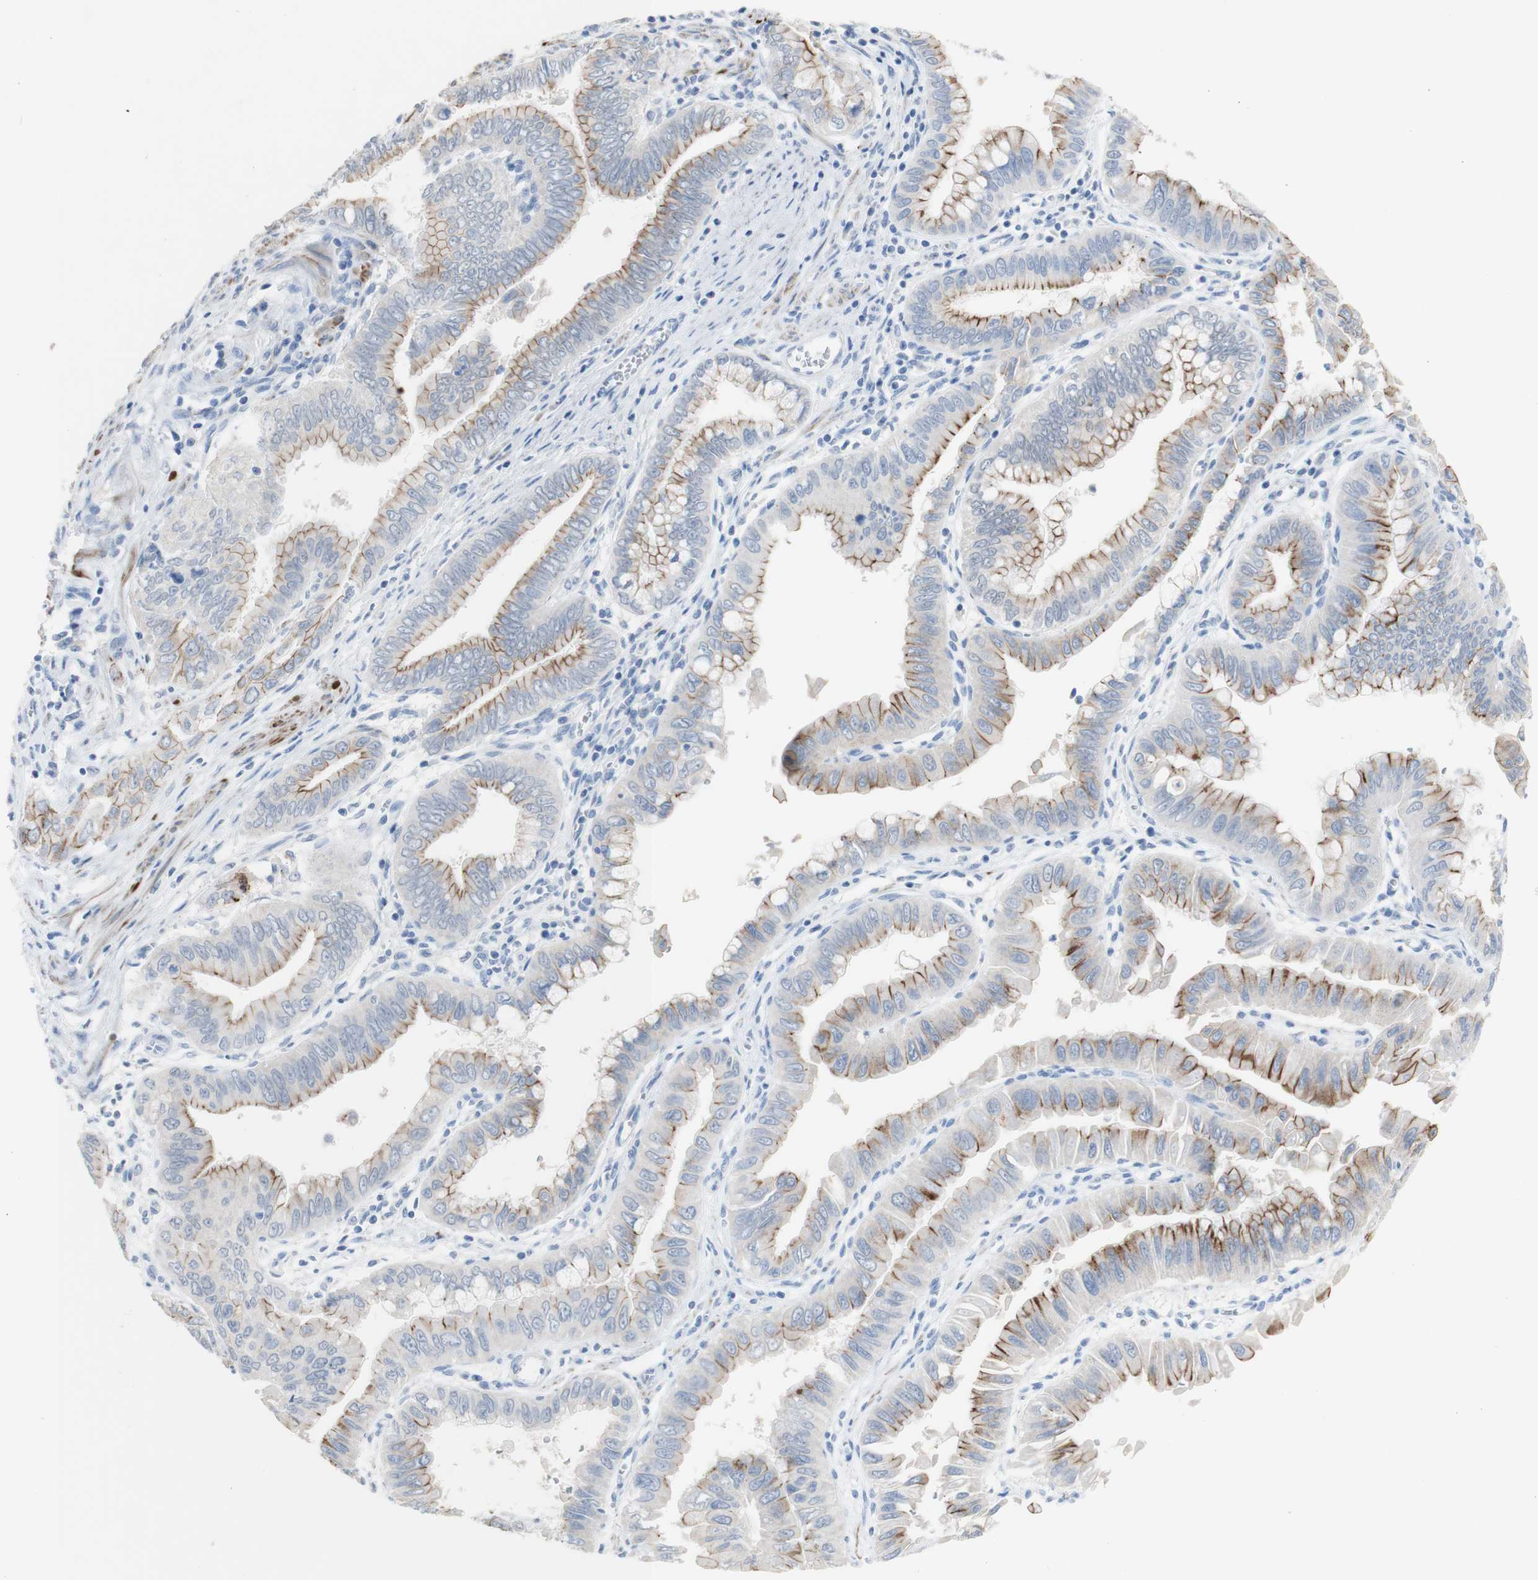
{"staining": {"intensity": "moderate", "quantity": "25%-75%", "location": "cytoplasmic/membranous"}, "tissue": "pancreatic cancer", "cell_type": "Tumor cells", "image_type": "cancer", "snomed": [{"axis": "morphology", "description": "Normal tissue, NOS"}, {"axis": "topography", "description": "Lymph node"}], "caption": "Tumor cells demonstrate medium levels of moderate cytoplasmic/membranous expression in approximately 25%-75% of cells in pancreatic cancer.", "gene": "DSC2", "patient": {"sex": "male", "age": 50}}